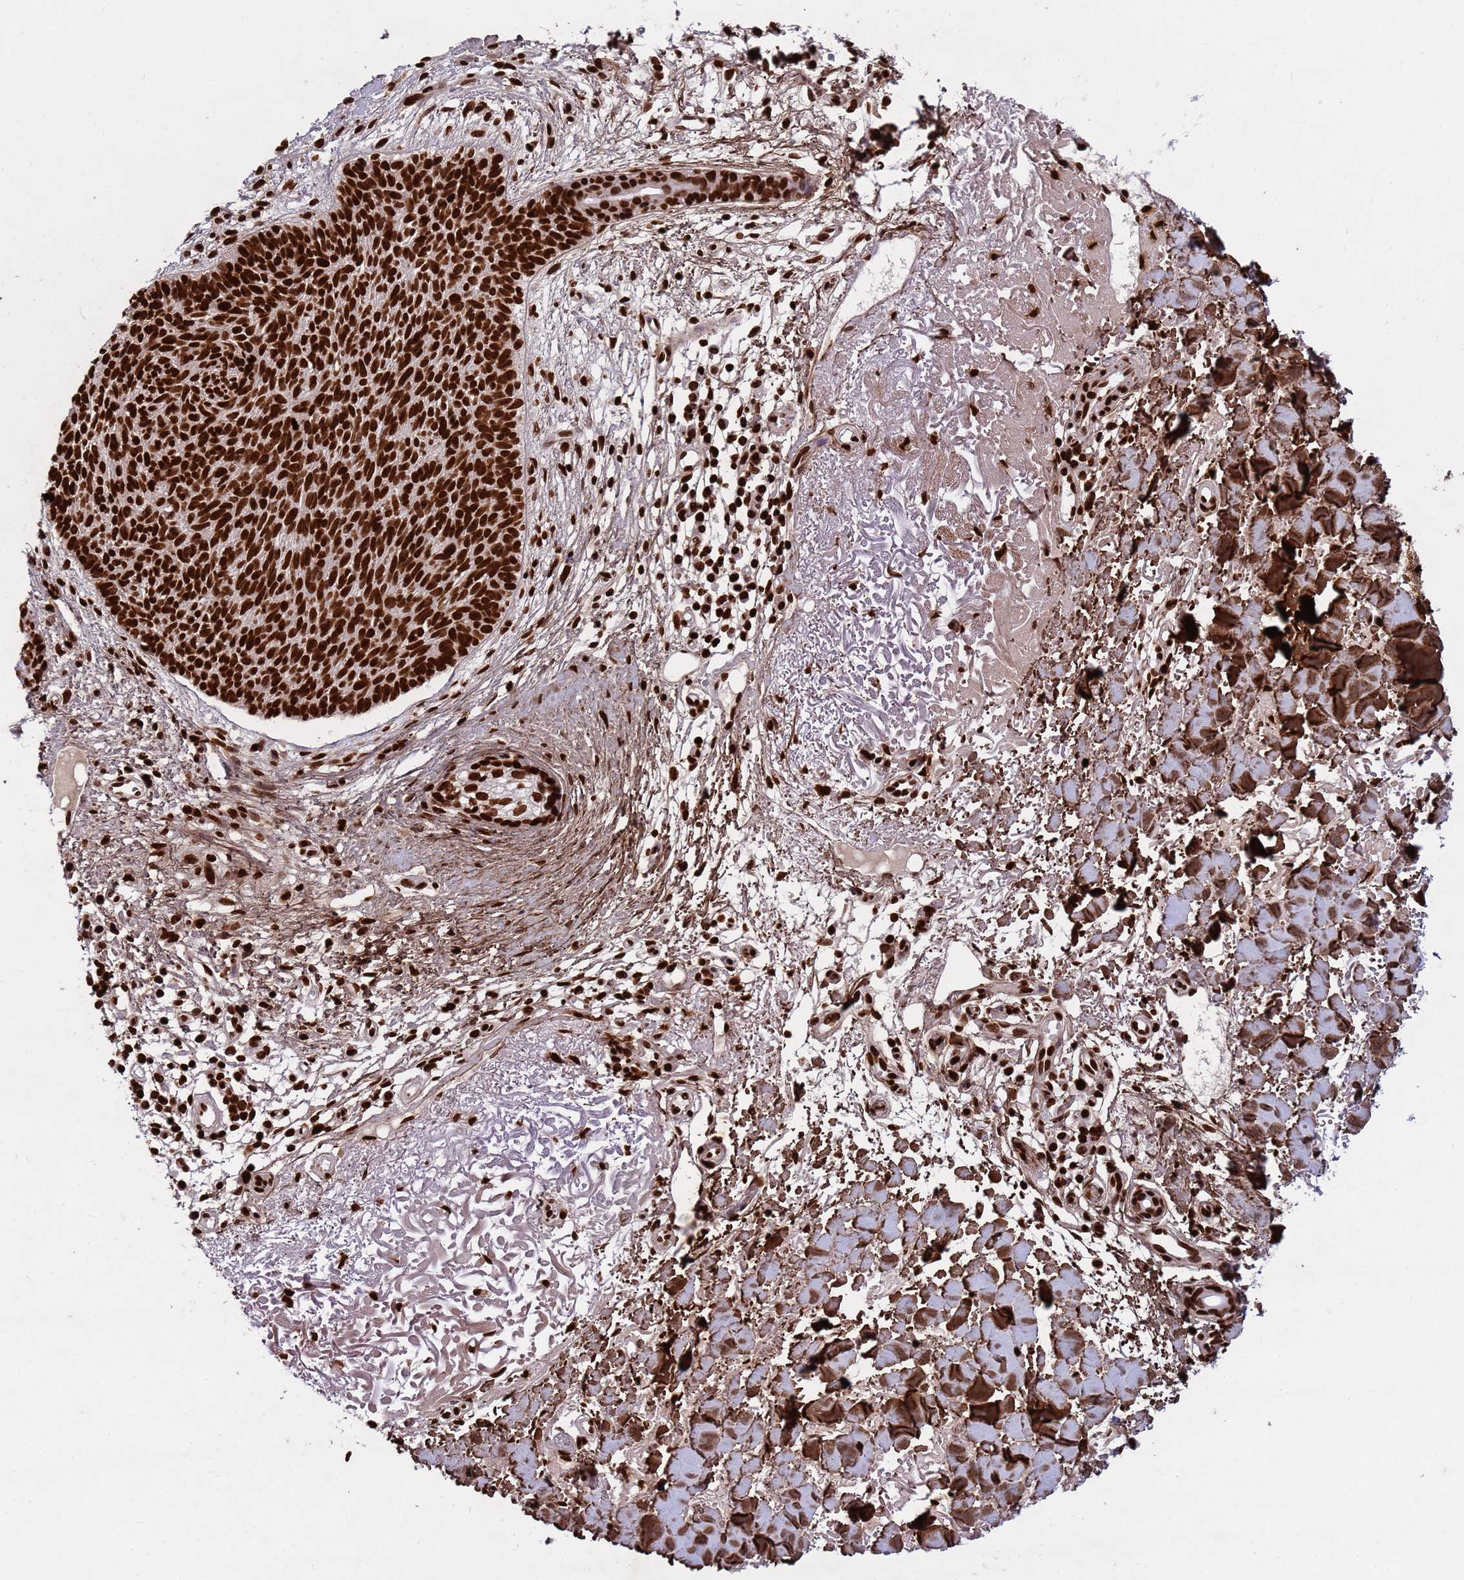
{"staining": {"intensity": "strong", "quantity": ">75%", "location": "nuclear"}, "tissue": "skin cancer", "cell_type": "Tumor cells", "image_type": "cancer", "snomed": [{"axis": "morphology", "description": "Basal cell carcinoma"}, {"axis": "topography", "description": "Skin"}], "caption": "IHC histopathology image of human basal cell carcinoma (skin) stained for a protein (brown), which displays high levels of strong nuclear staining in about >75% of tumor cells.", "gene": "H3-3B", "patient": {"sex": "male", "age": 84}}